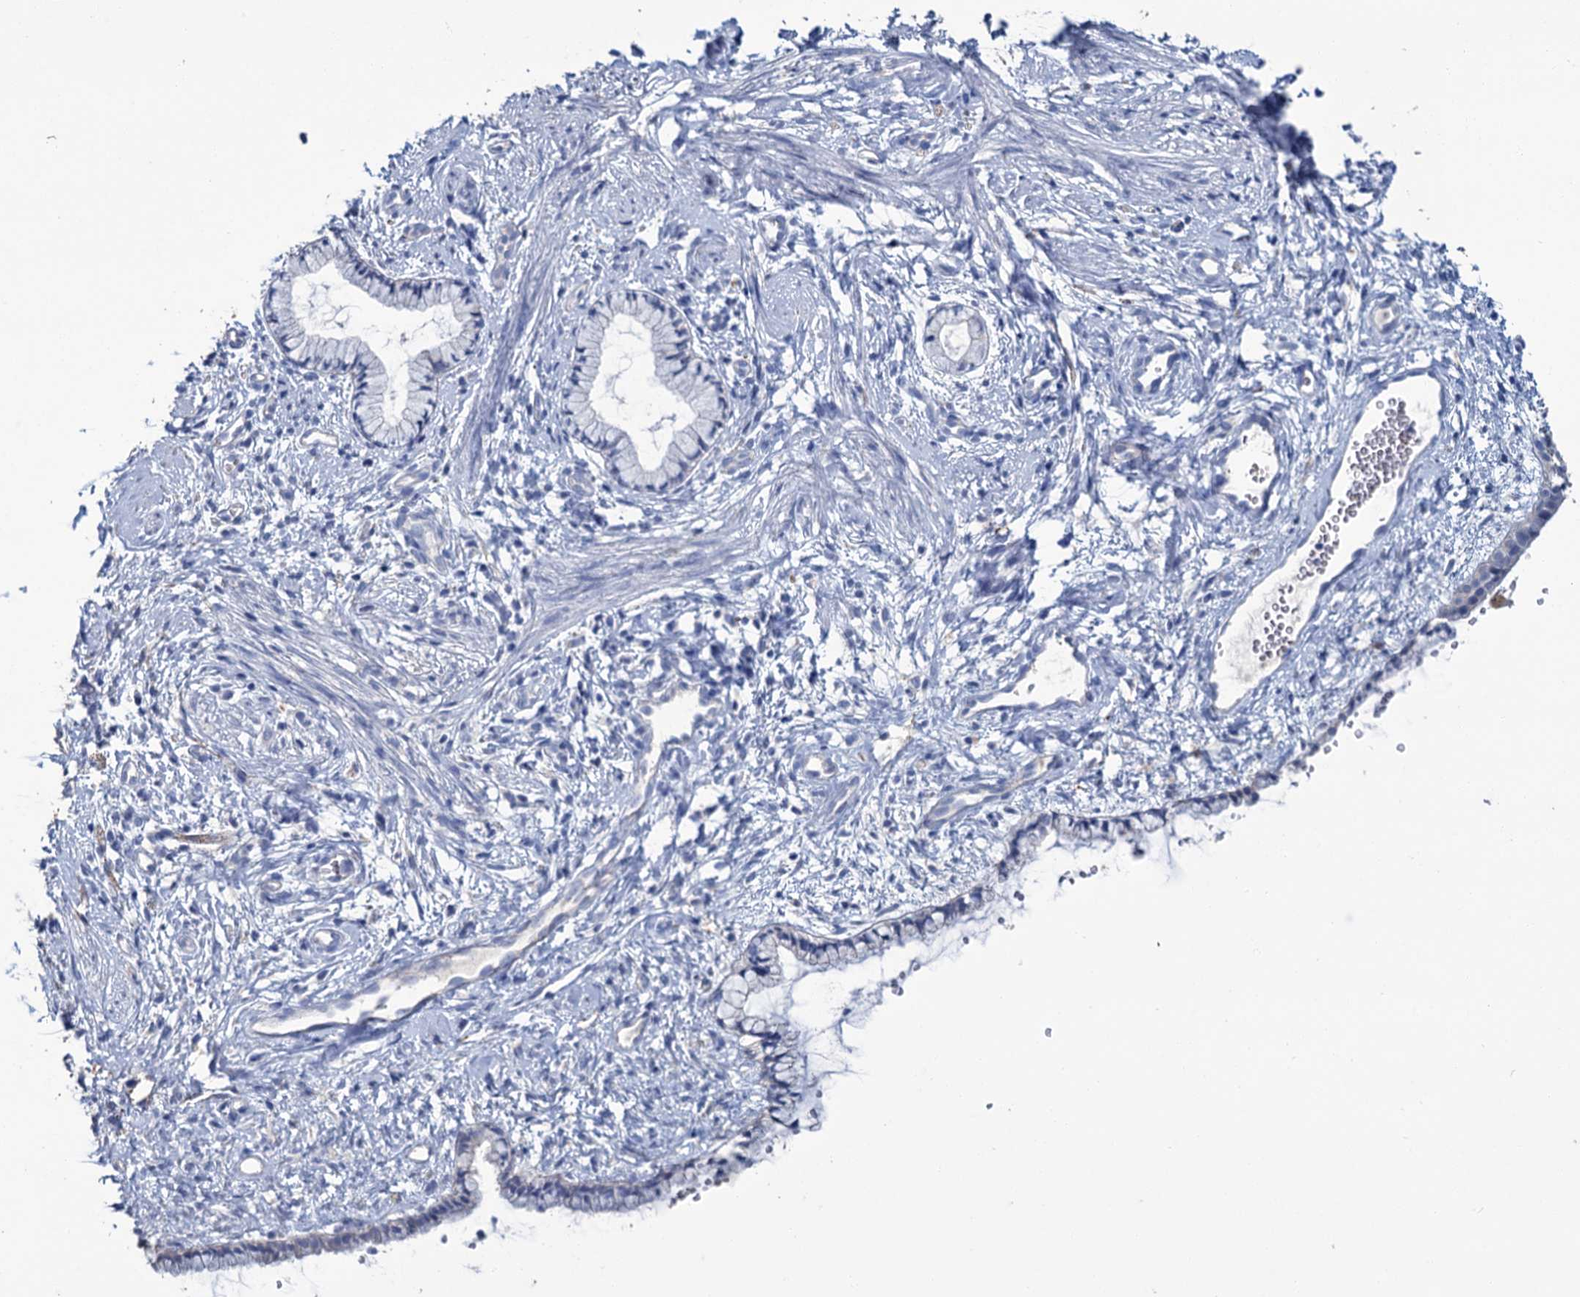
{"staining": {"intensity": "negative", "quantity": "none", "location": "none"}, "tissue": "cervix", "cell_type": "Glandular cells", "image_type": "normal", "snomed": [{"axis": "morphology", "description": "Normal tissue, NOS"}, {"axis": "topography", "description": "Cervix"}], "caption": "Immunohistochemical staining of normal cervix reveals no significant staining in glandular cells. (DAB immunohistochemistry (IHC) with hematoxylin counter stain).", "gene": "SNCB", "patient": {"sex": "female", "age": 57}}